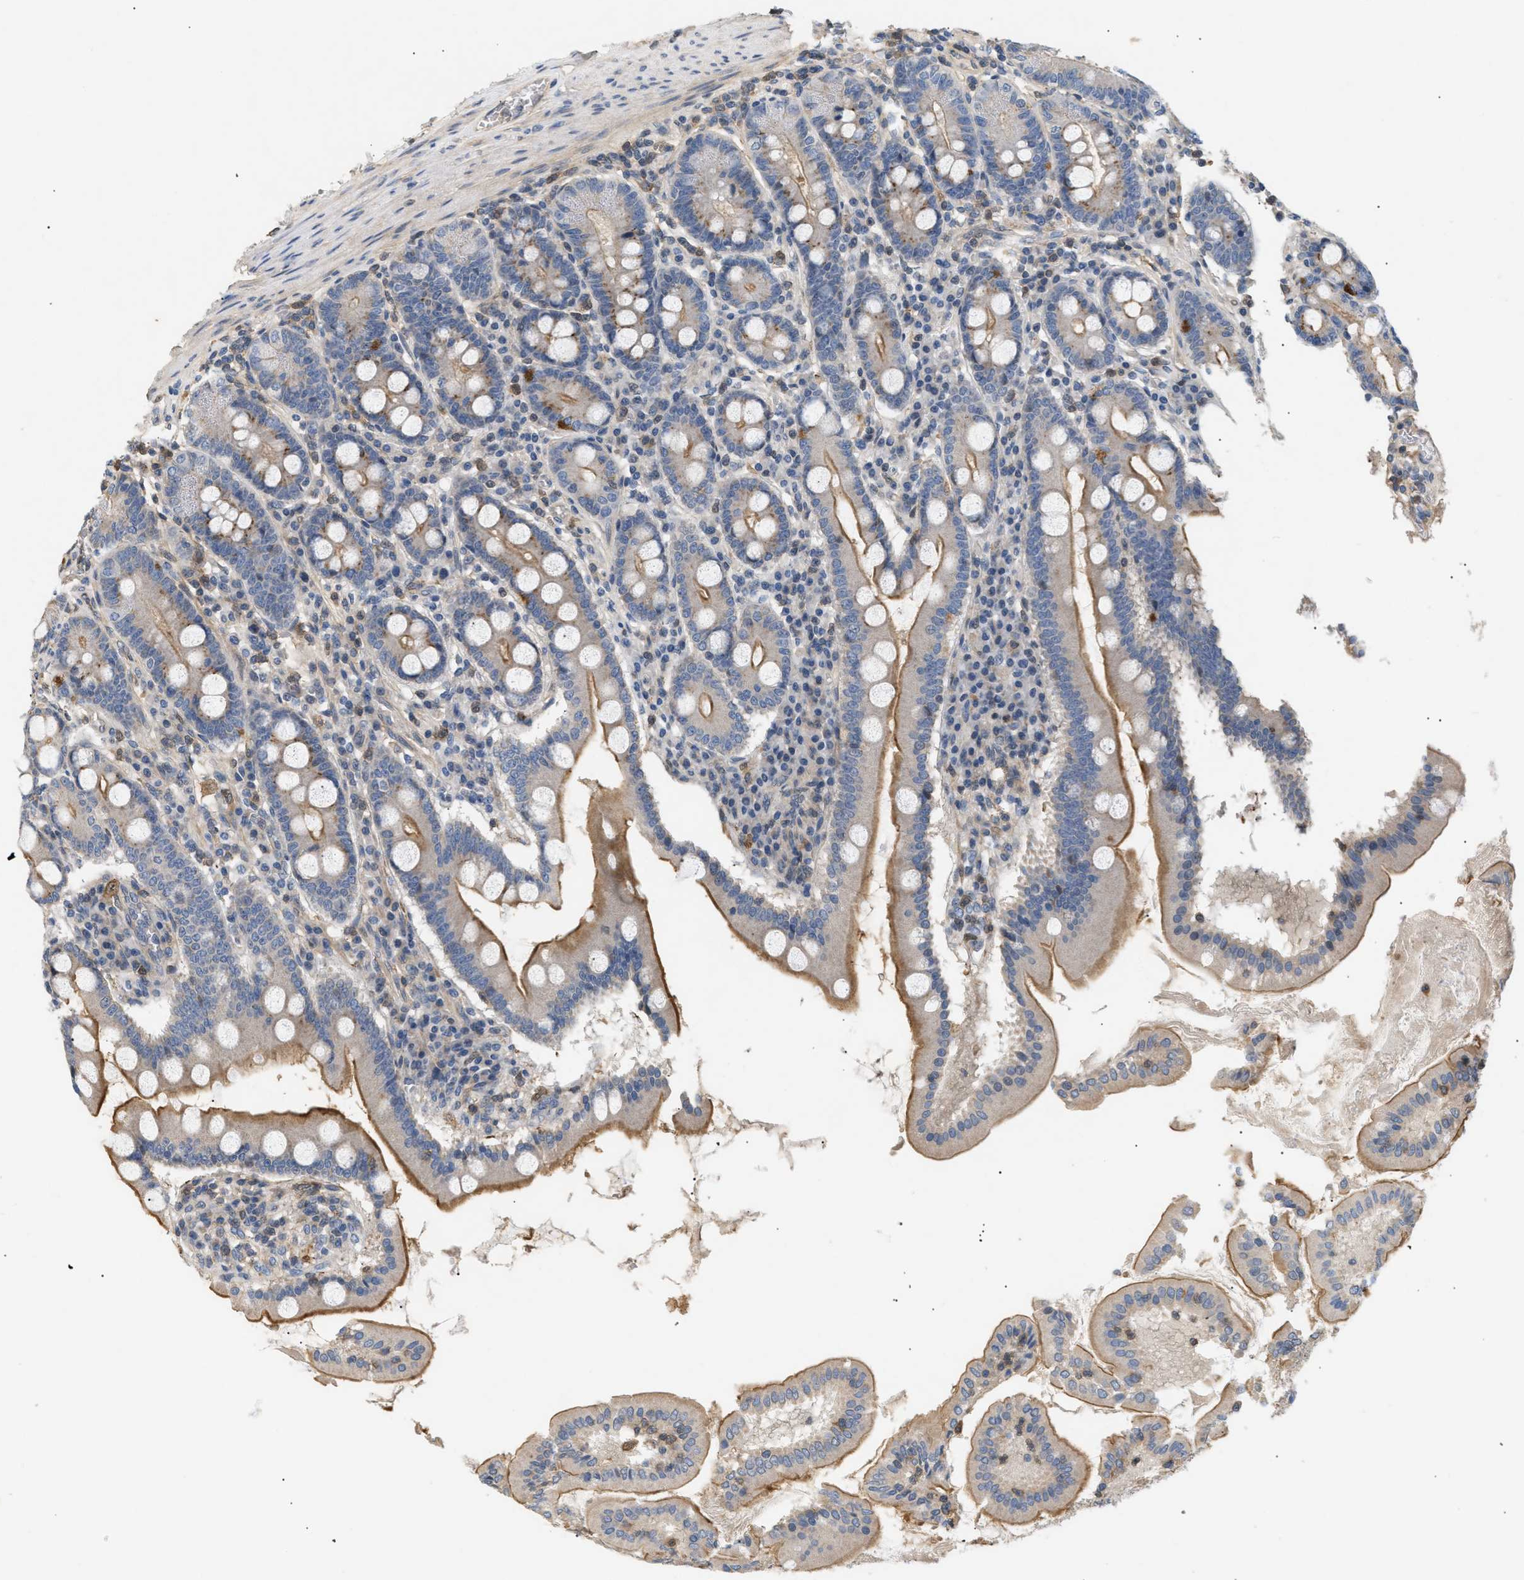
{"staining": {"intensity": "moderate", "quantity": ">75%", "location": "cytoplasmic/membranous"}, "tissue": "duodenum", "cell_type": "Glandular cells", "image_type": "normal", "snomed": [{"axis": "morphology", "description": "Normal tissue, NOS"}, {"axis": "topography", "description": "Duodenum"}], "caption": "Protein staining displays moderate cytoplasmic/membranous expression in approximately >75% of glandular cells in benign duodenum.", "gene": "FARS2", "patient": {"sex": "male", "age": 50}}